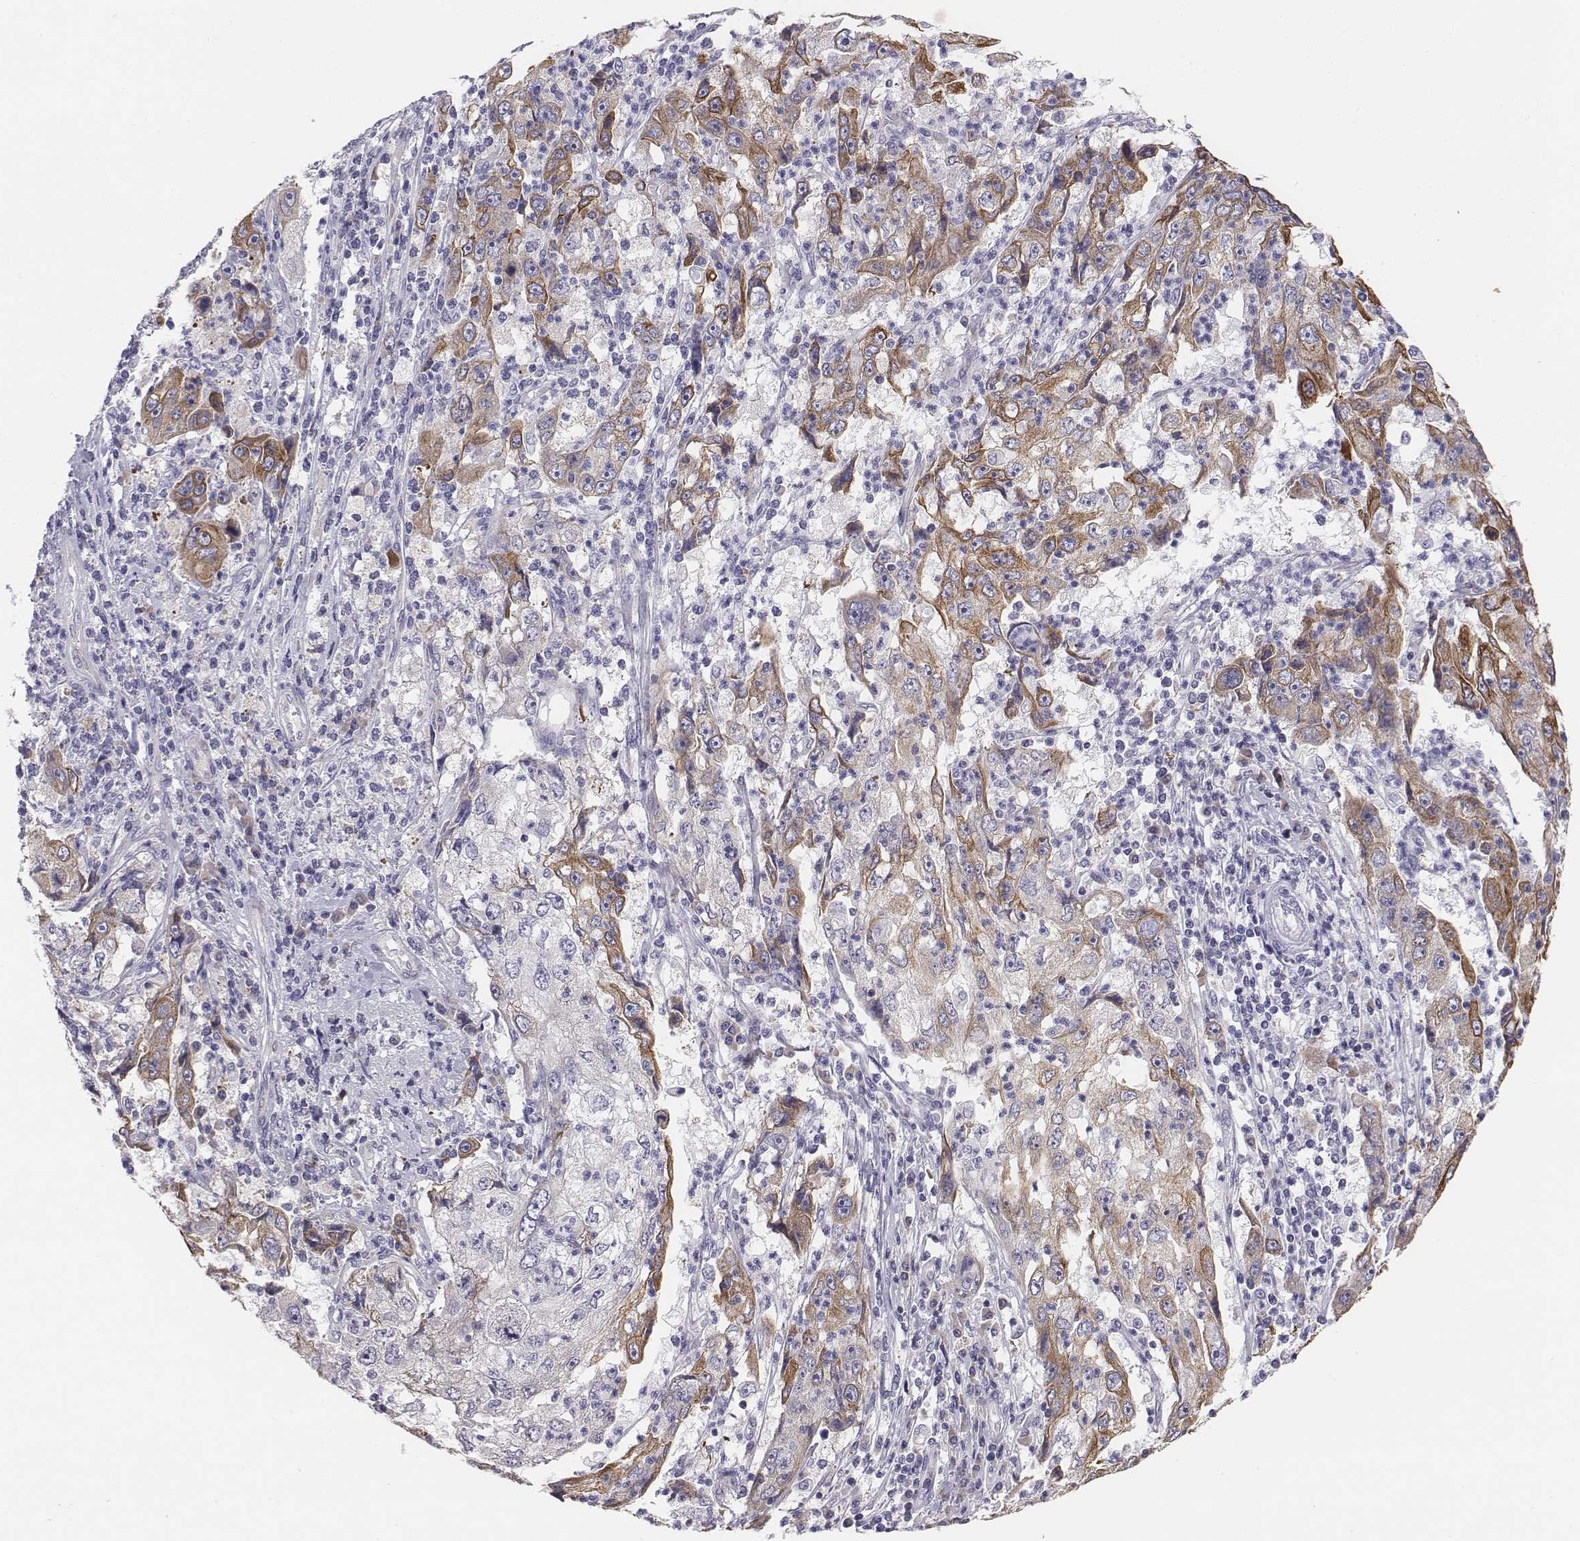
{"staining": {"intensity": "moderate", "quantity": "<25%", "location": "cytoplasmic/membranous"}, "tissue": "cervical cancer", "cell_type": "Tumor cells", "image_type": "cancer", "snomed": [{"axis": "morphology", "description": "Squamous cell carcinoma, NOS"}, {"axis": "topography", "description": "Cervix"}], "caption": "Human cervical squamous cell carcinoma stained for a protein (brown) displays moderate cytoplasmic/membranous positive positivity in about <25% of tumor cells.", "gene": "CHST14", "patient": {"sex": "female", "age": 36}}